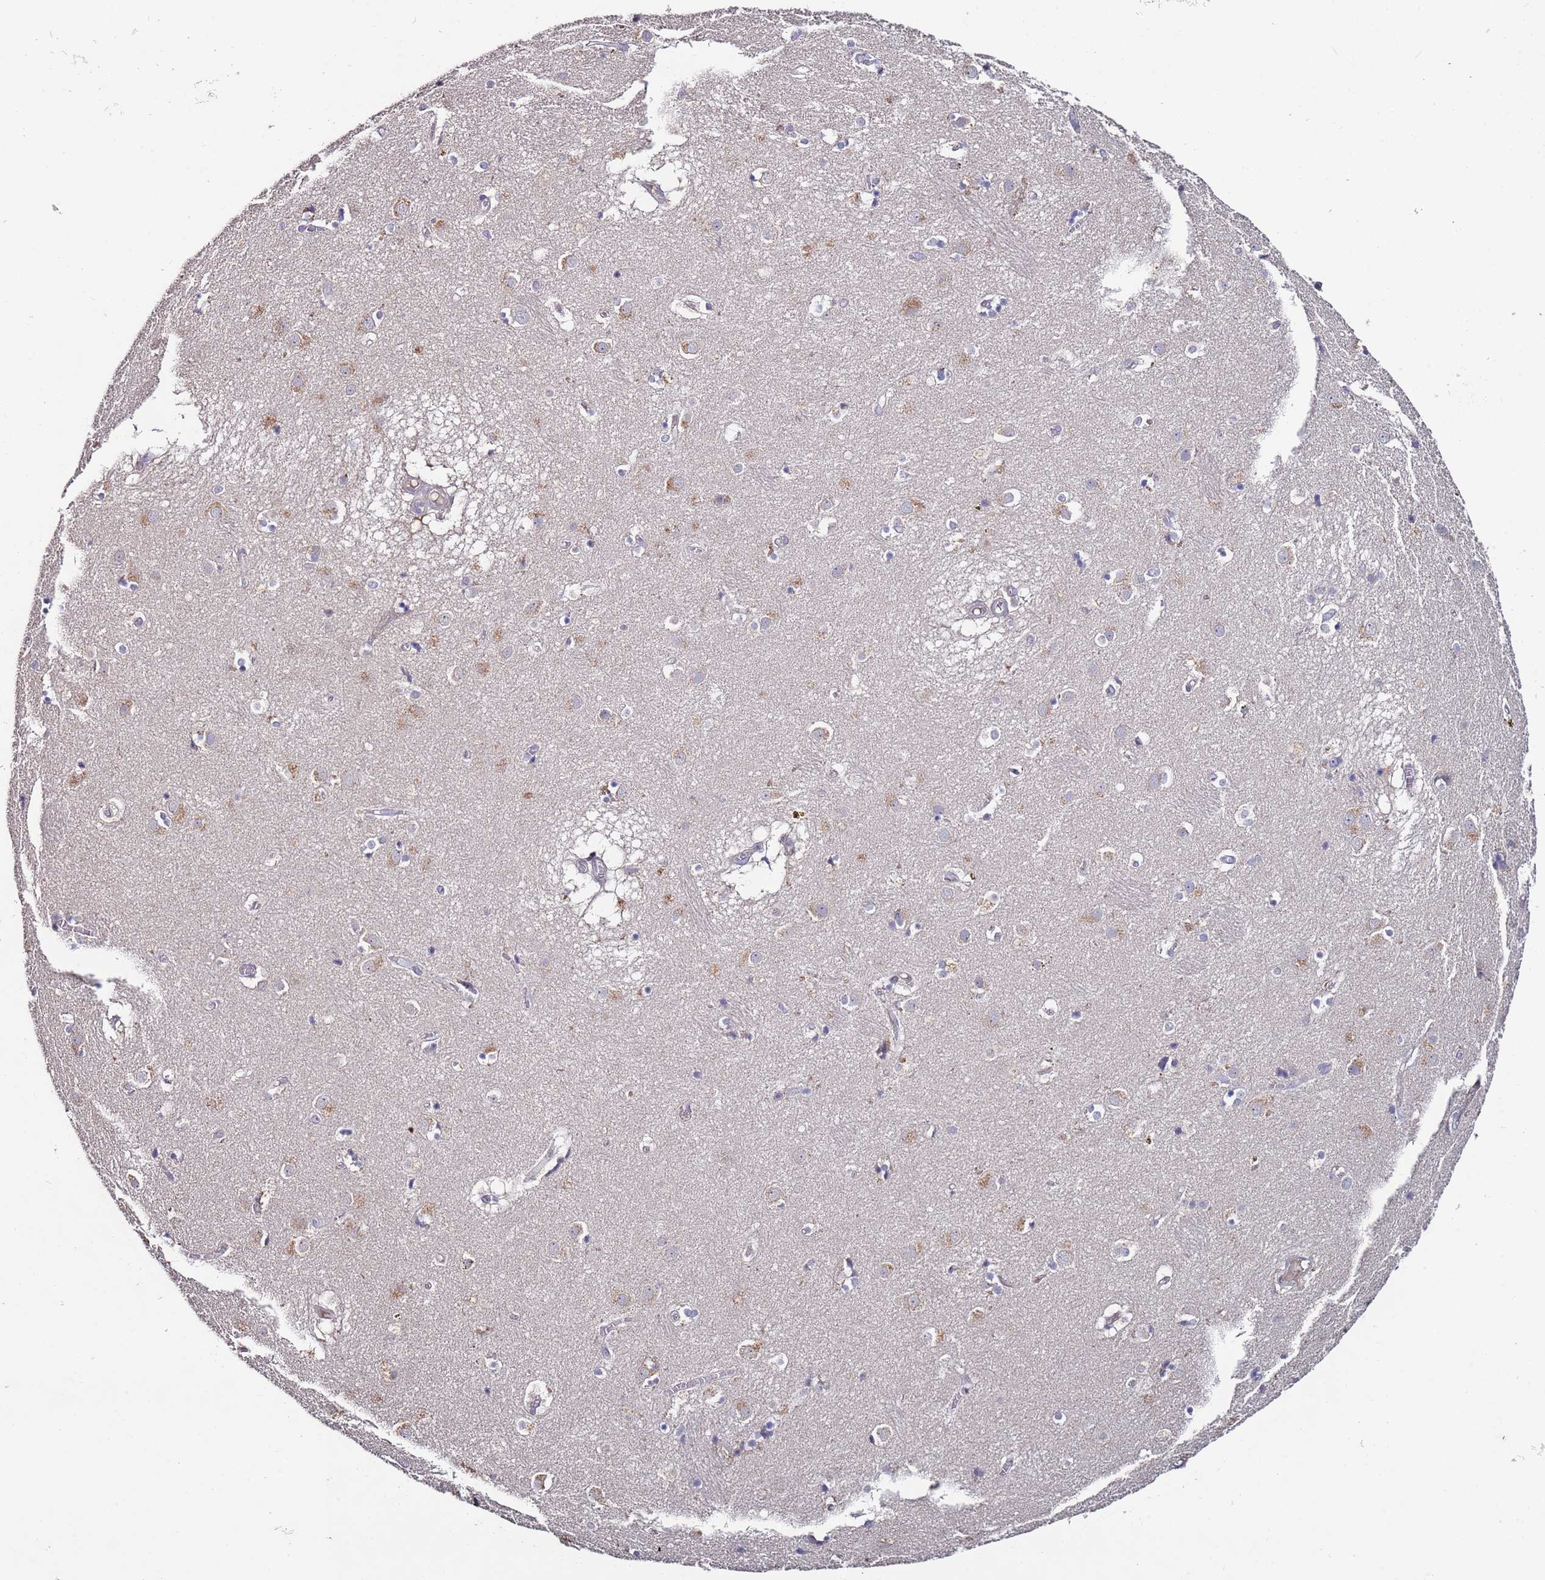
{"staining": {"intensity": "negative", "quantity": "none", "location": "none"}, "tissue": "caudate", "cell_type": "Glial cells", "image_type": "normal", "snomed": [{"axis": "morphology", "description": "Normal tissue, NOS"}, {"axis": "topography", "description": "Lateral ventricle wall"}], "caption": "A high-resolution image shows IHC staining of unremarkable caudate, which reveals no significant positivity in glial cells. (DAB (3,3'-diaminobenzidine) immunohistochemistry (IHC) visualized using brightfield microscopy, high magnification).", "gene": "LACC1", "patient": {"sex": "male", "age": 70}}